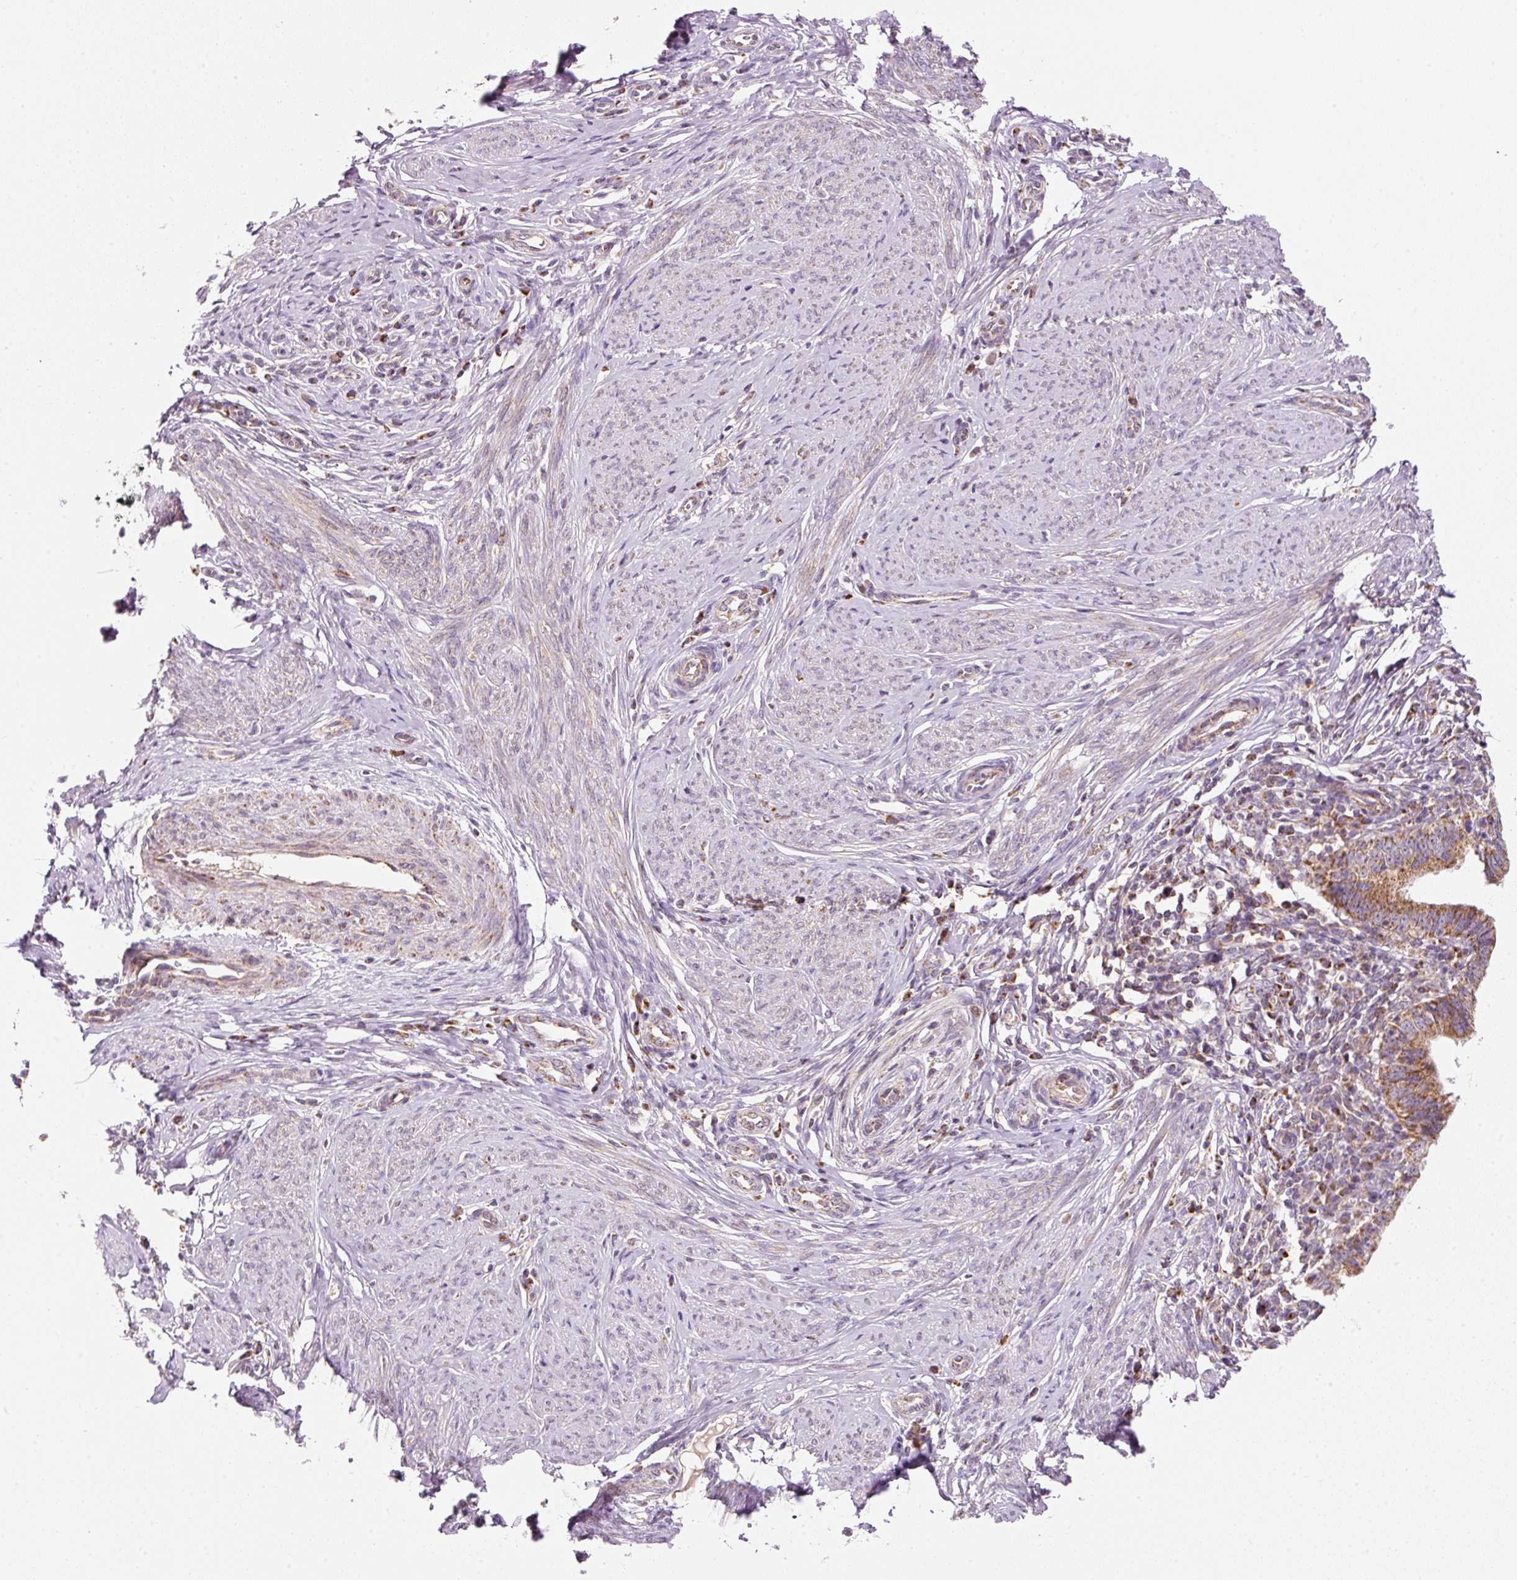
{"staining": {"intensity": "strong", "quantity": ">75%", "location": "cytoplasmic/membranous"}, "tissue": "cervical cancer", "cell_type": "Tumor cells", "image_type": "cancer", "snomed": [{"axis": "morphology", "description": "Adenocarcinoma, NOS"}, {"axis": "topography", "description": "Cervix"}], "caption": "Adenocarcinoma (cervical) stained with immunohistochemistry (IHC) exhibits strong cytoplasmic/membranous staining in about >75% of tumor cells.", "gene": "FAM78B", "patient": {"sex": "female", "age": 36}}